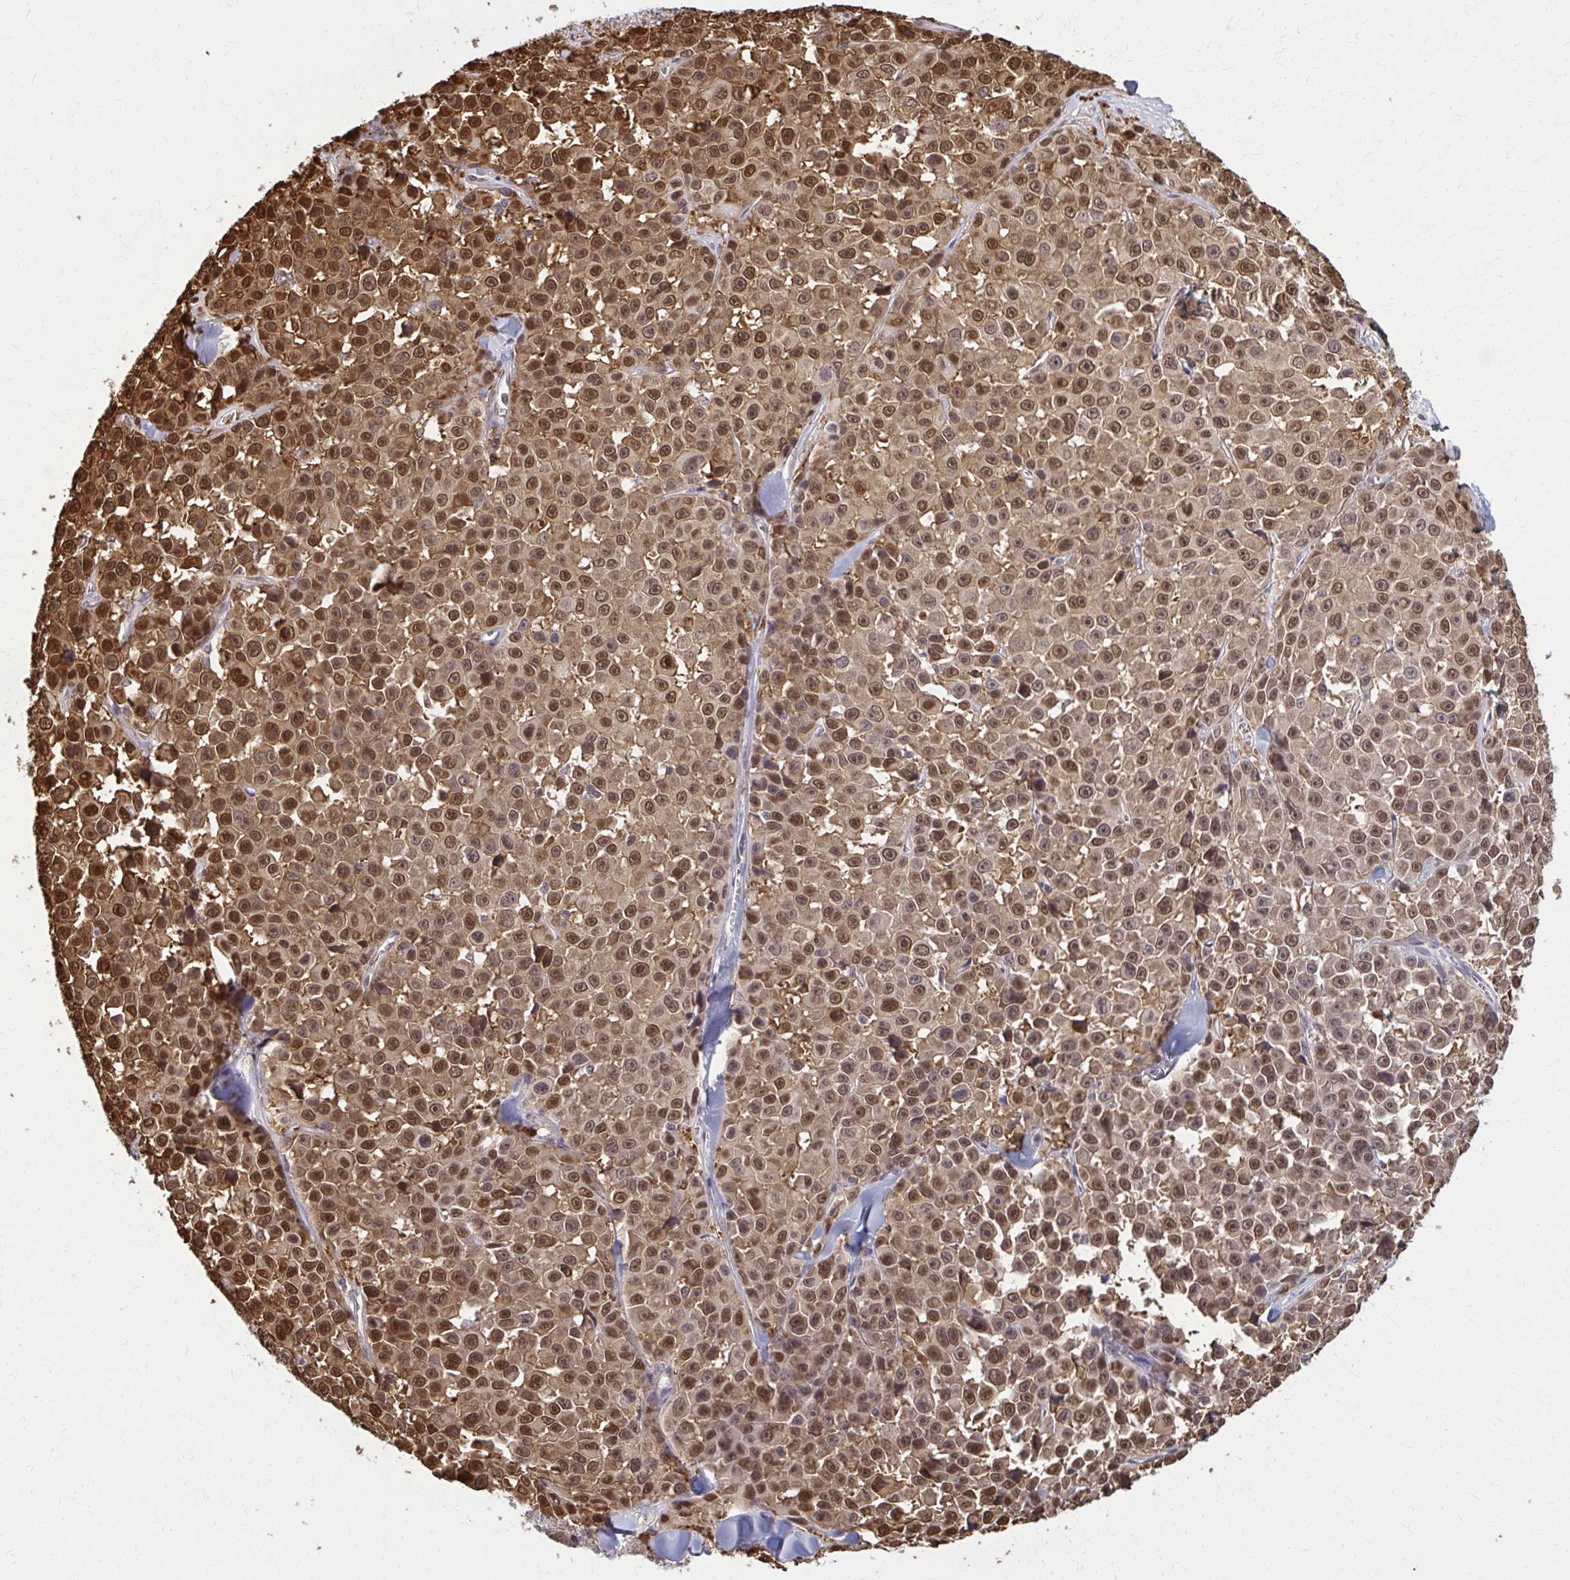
{"staining": {"intensity": "strong", "quantity": ">75%", "location": "cytoplasmic/membranous,nuclear"}, "tissue": "melanoma", "cell_type": "Tumor cells", "image_type": "cancer", "snomed": [{"axis": "morphology", "description": "Malignant melanoma, NOS"}, {"axis": "topography", "description": "Skin"}], "caption": "This is a photomicrograph of immunohistochemistry staining of malignant melanoma, which shows strong positivity in the cytoplasmic/membranous and nuclear of tumor cells.", "gene": "MDH1", "patient": {"sex": "female", "age": 66}}